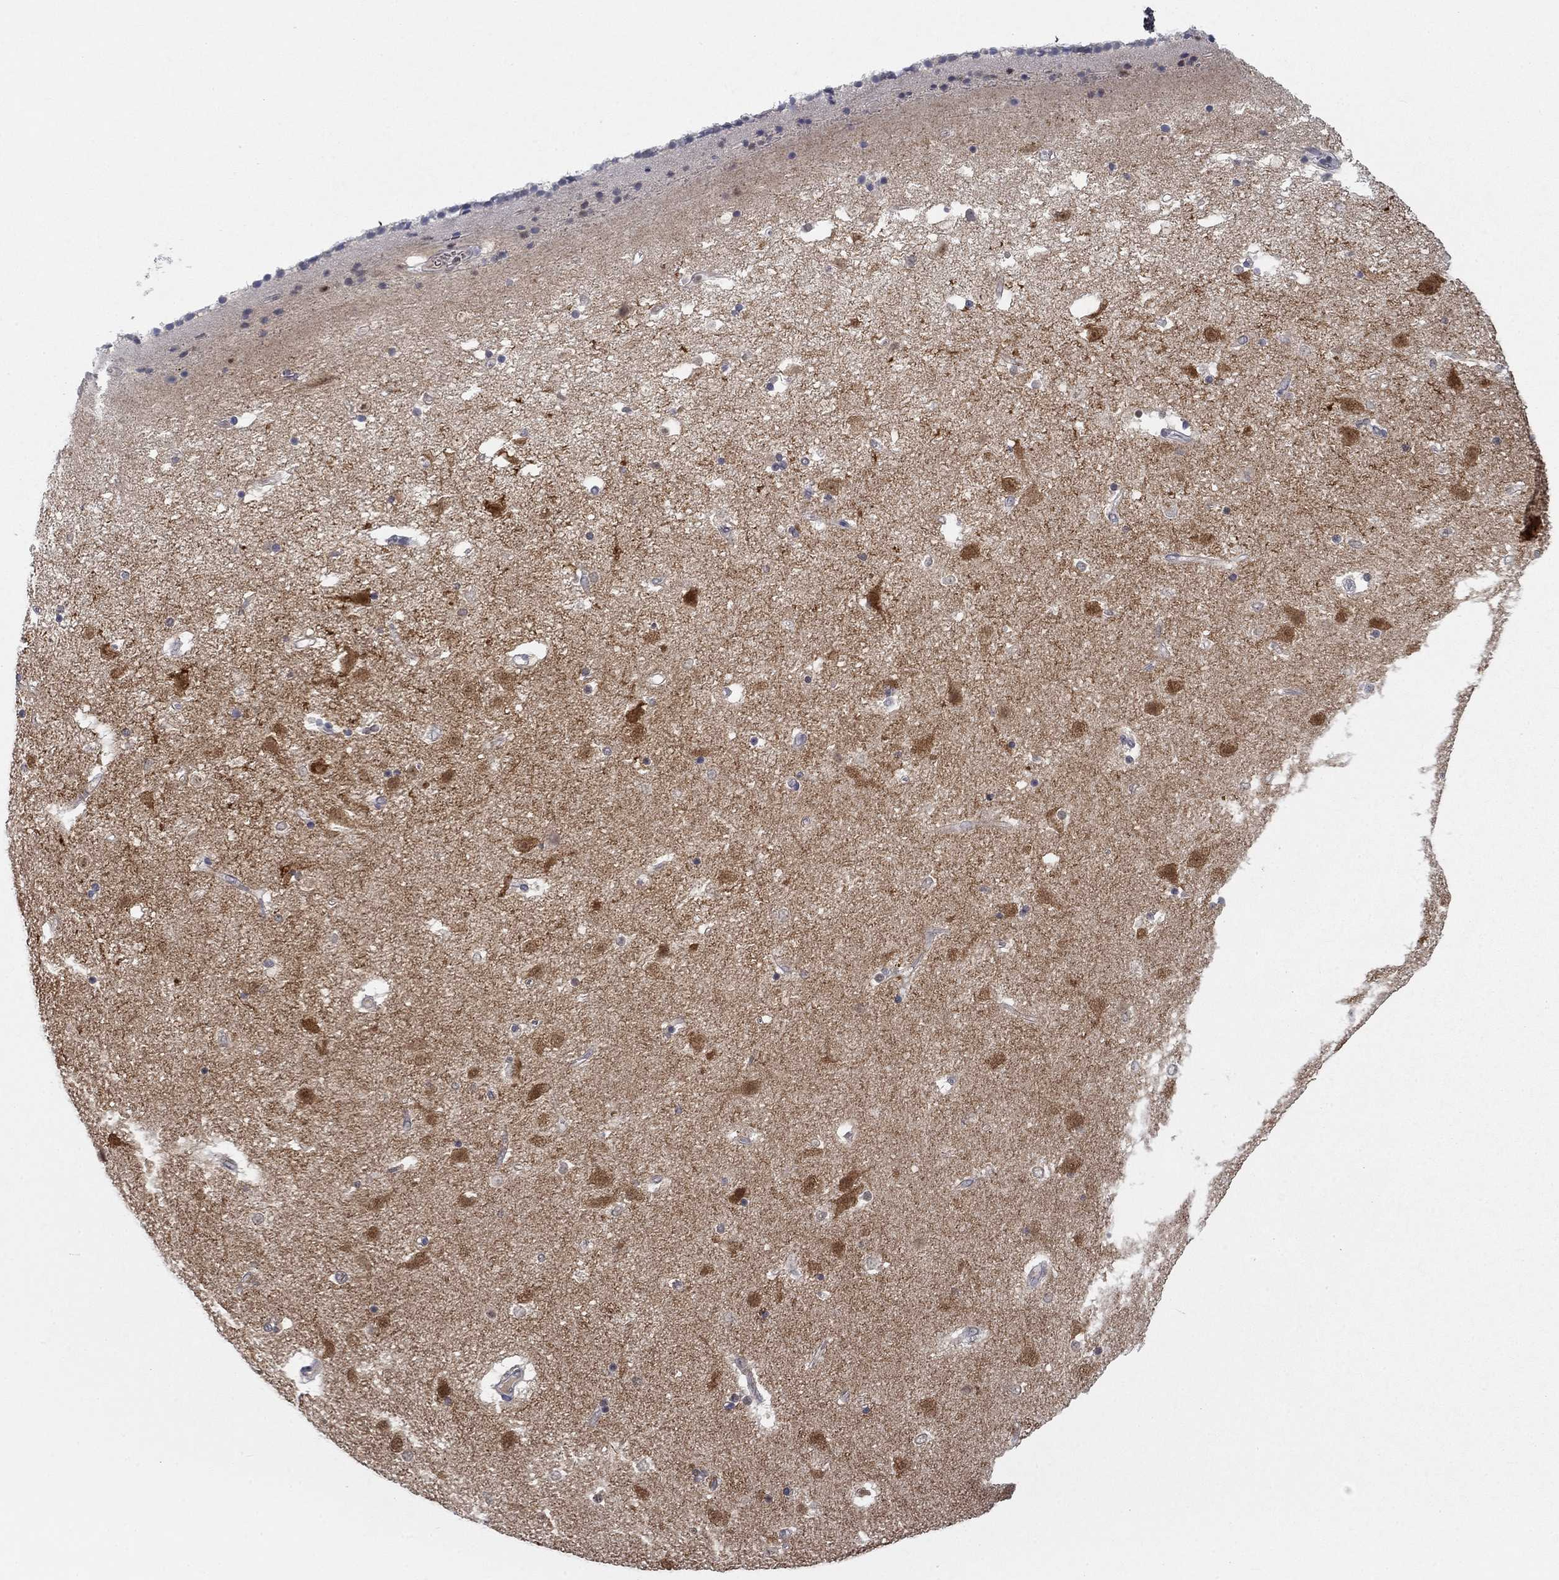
{"staining": {"intensity": "negative", "quantity": "none", "location": "none"}, "tissue": "caudate", "cell_type": "Glial cells", "image_type": "normal", "snomed": [{"axis": "morphology", "description": "Normal tissue, NOS"}, {"axis": "topography", "description": "Lateral ventricle wall"}], "caption": "The micrograph shows no staining of glial cells in normal caudate. Brightfield microscopy of IHC stained with DAB (brown) and hematoxylin (blue), captured at high magnification.", "gene": "CALB1", "patient": {"sex": "female", "age": 71}}